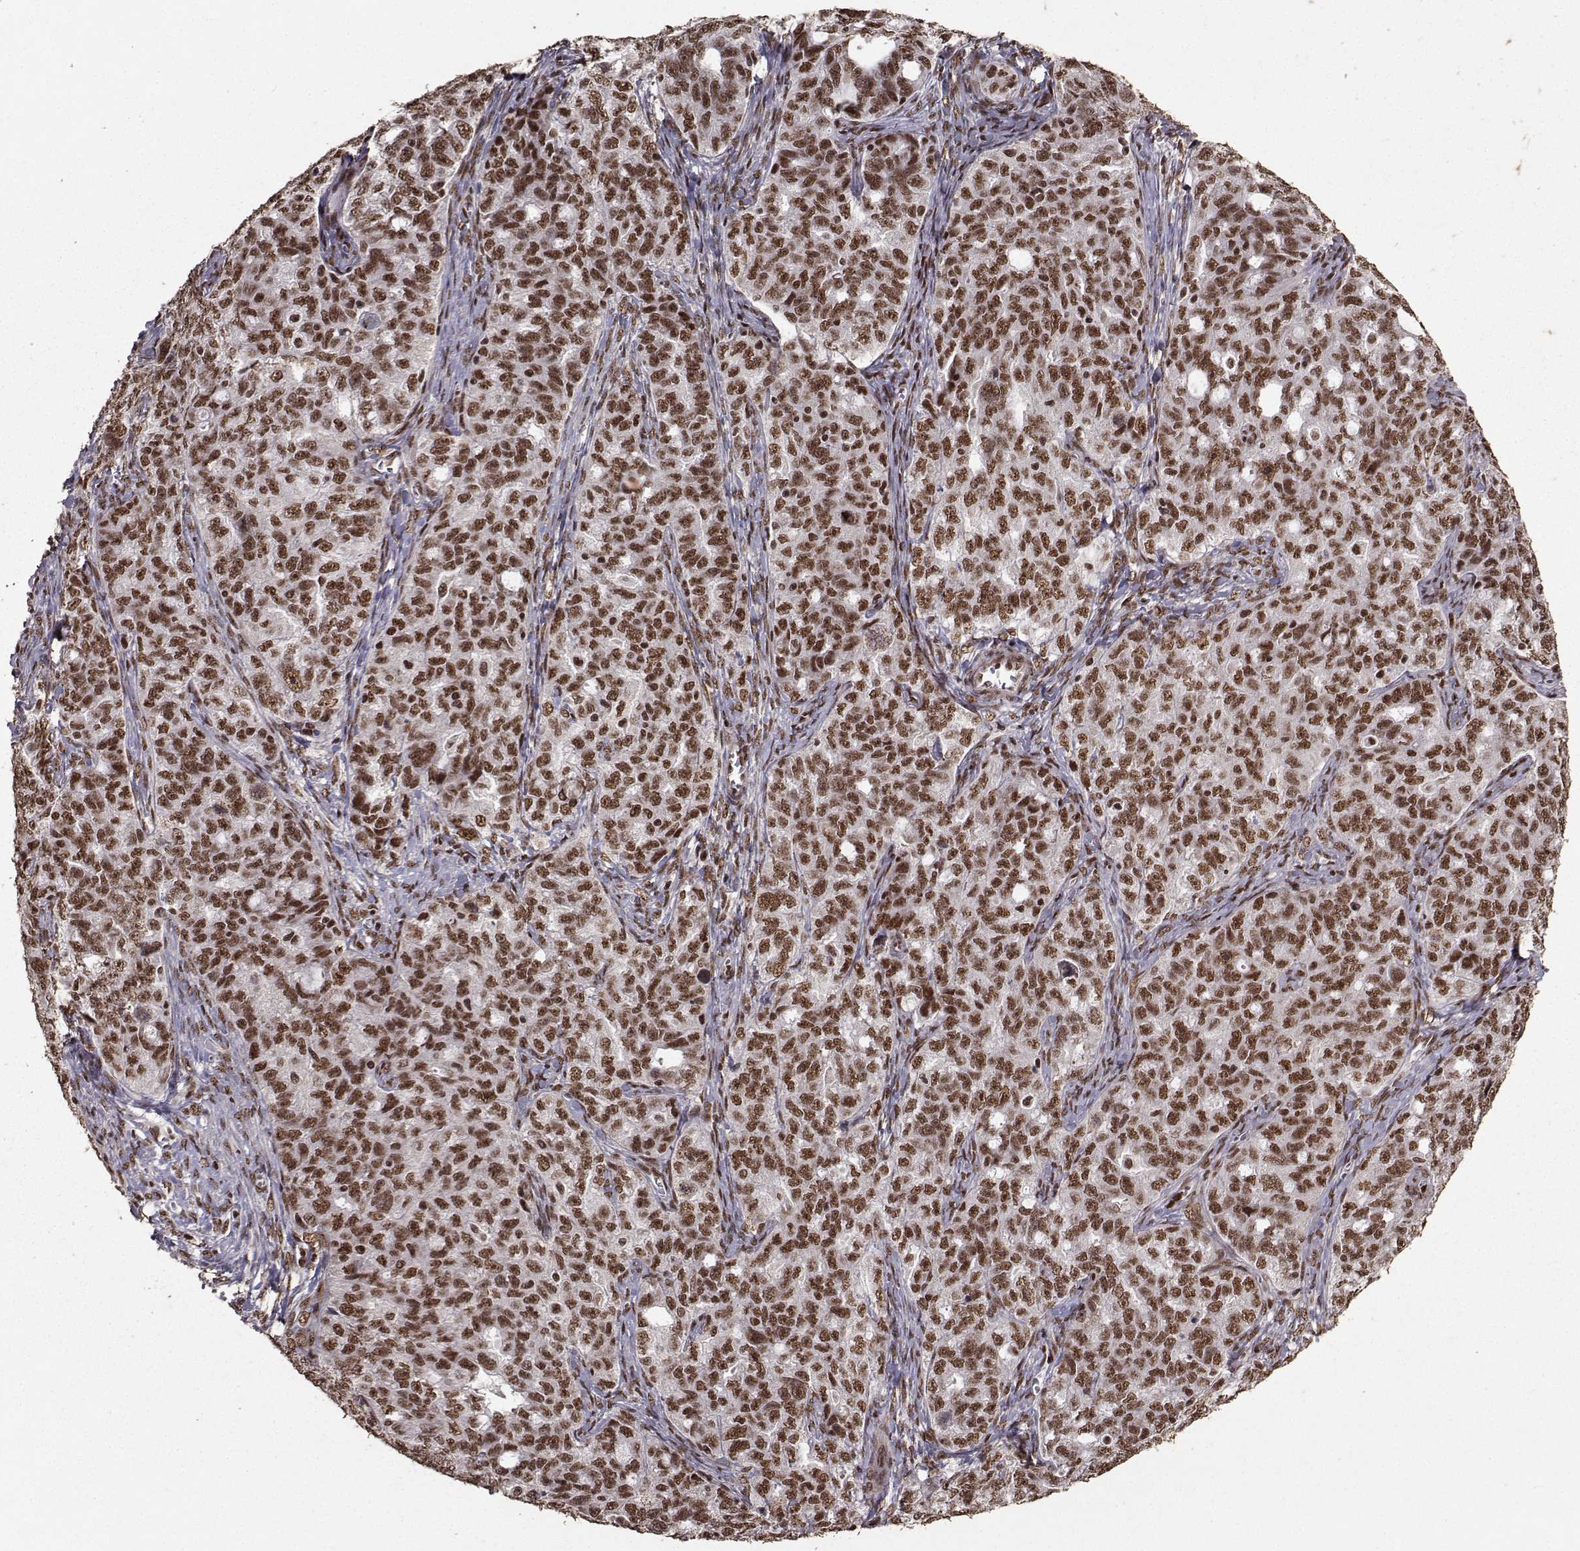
{"staining": {"intensity": "strong", "quantity": ">75%", "location": "nuclear"}, "tissue": "ovarian cancer", "cell_type": "Tumor cells", "image_type": "cancer", "snomed": [{"axis": "morphology", "description": "Cystadenocarcinoma, serous, NOS"}, {"axis": "topography", "description": "Ovary"}], "caption": "Immunohistochemical staining of human ovarian serous cystadenocarcinoma reveals strong nuclear protein expression in about >75% of tumor cells. The protein of interest is shown in brown color, while the nuclei are stained blue.", "gene": "SF1", "patient": {"sex": "female", "age": 51}}